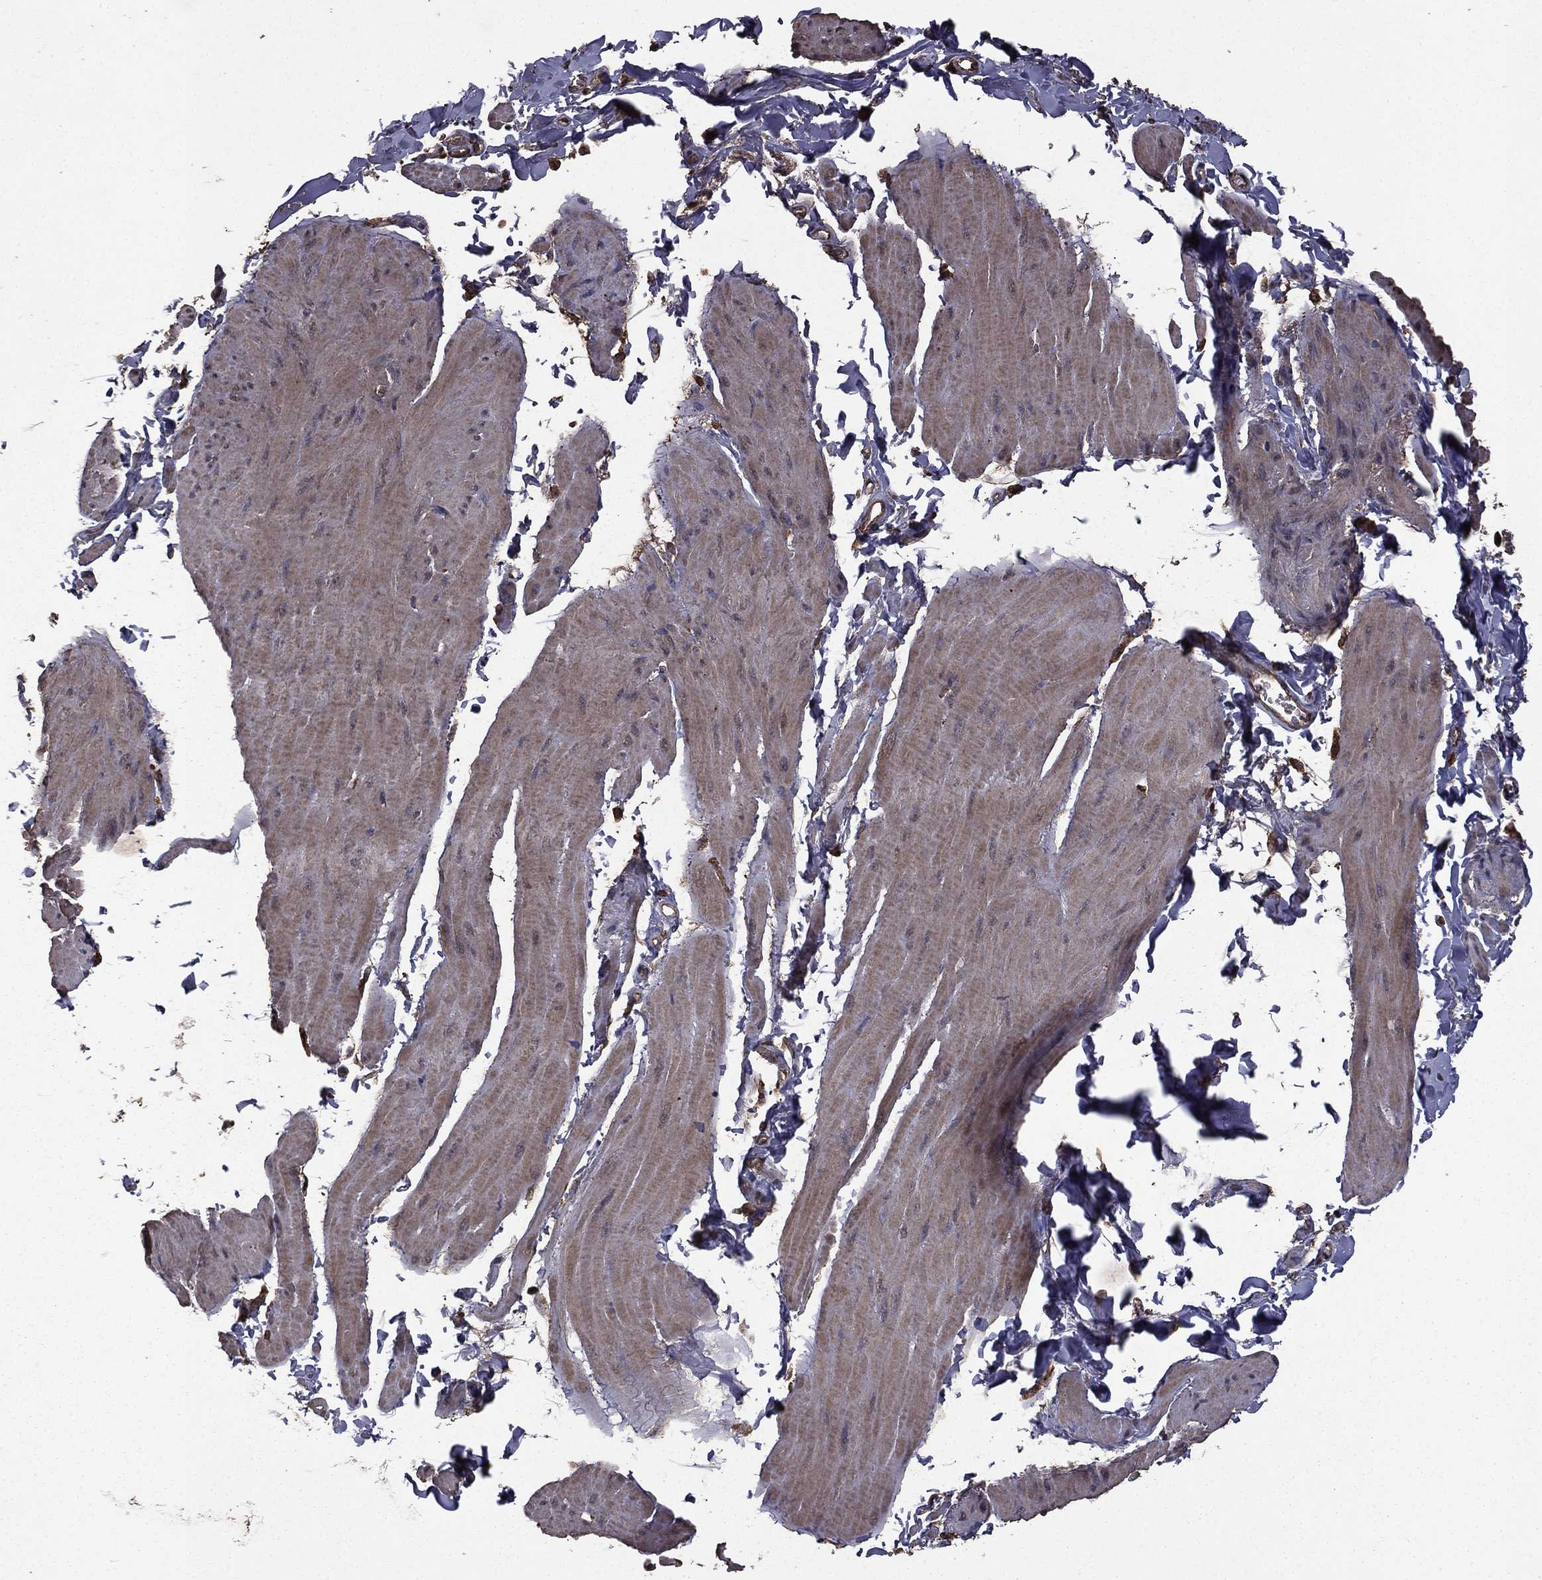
{"staining": {"intensity": "negative", "quantity": "none", "location": "none"}, "tissue": "smooth muscle", "cell_type": "Smooth muscle cells", "image_type": "normal", "snomed": [{"axis": "morphology", "description": "Normal tissue, NOS"}, {"axis": "topography", "description": "Adipose tissue"}, {"axis": "topography", "description": "Smooth muscle"}, {"axis": "topography", "description": "Peripheral nerve tissue"}], "caption": "The IHC micrograph has no significant staining in smooth muscle cells of smooth muscle. (DAB (3,3'-diaminobenzidine) immunohistochemistry (IHC) with hematoxylin counter stain).", "gene": "BIRC6", "patient": {"sex": "male", "age": 83}}